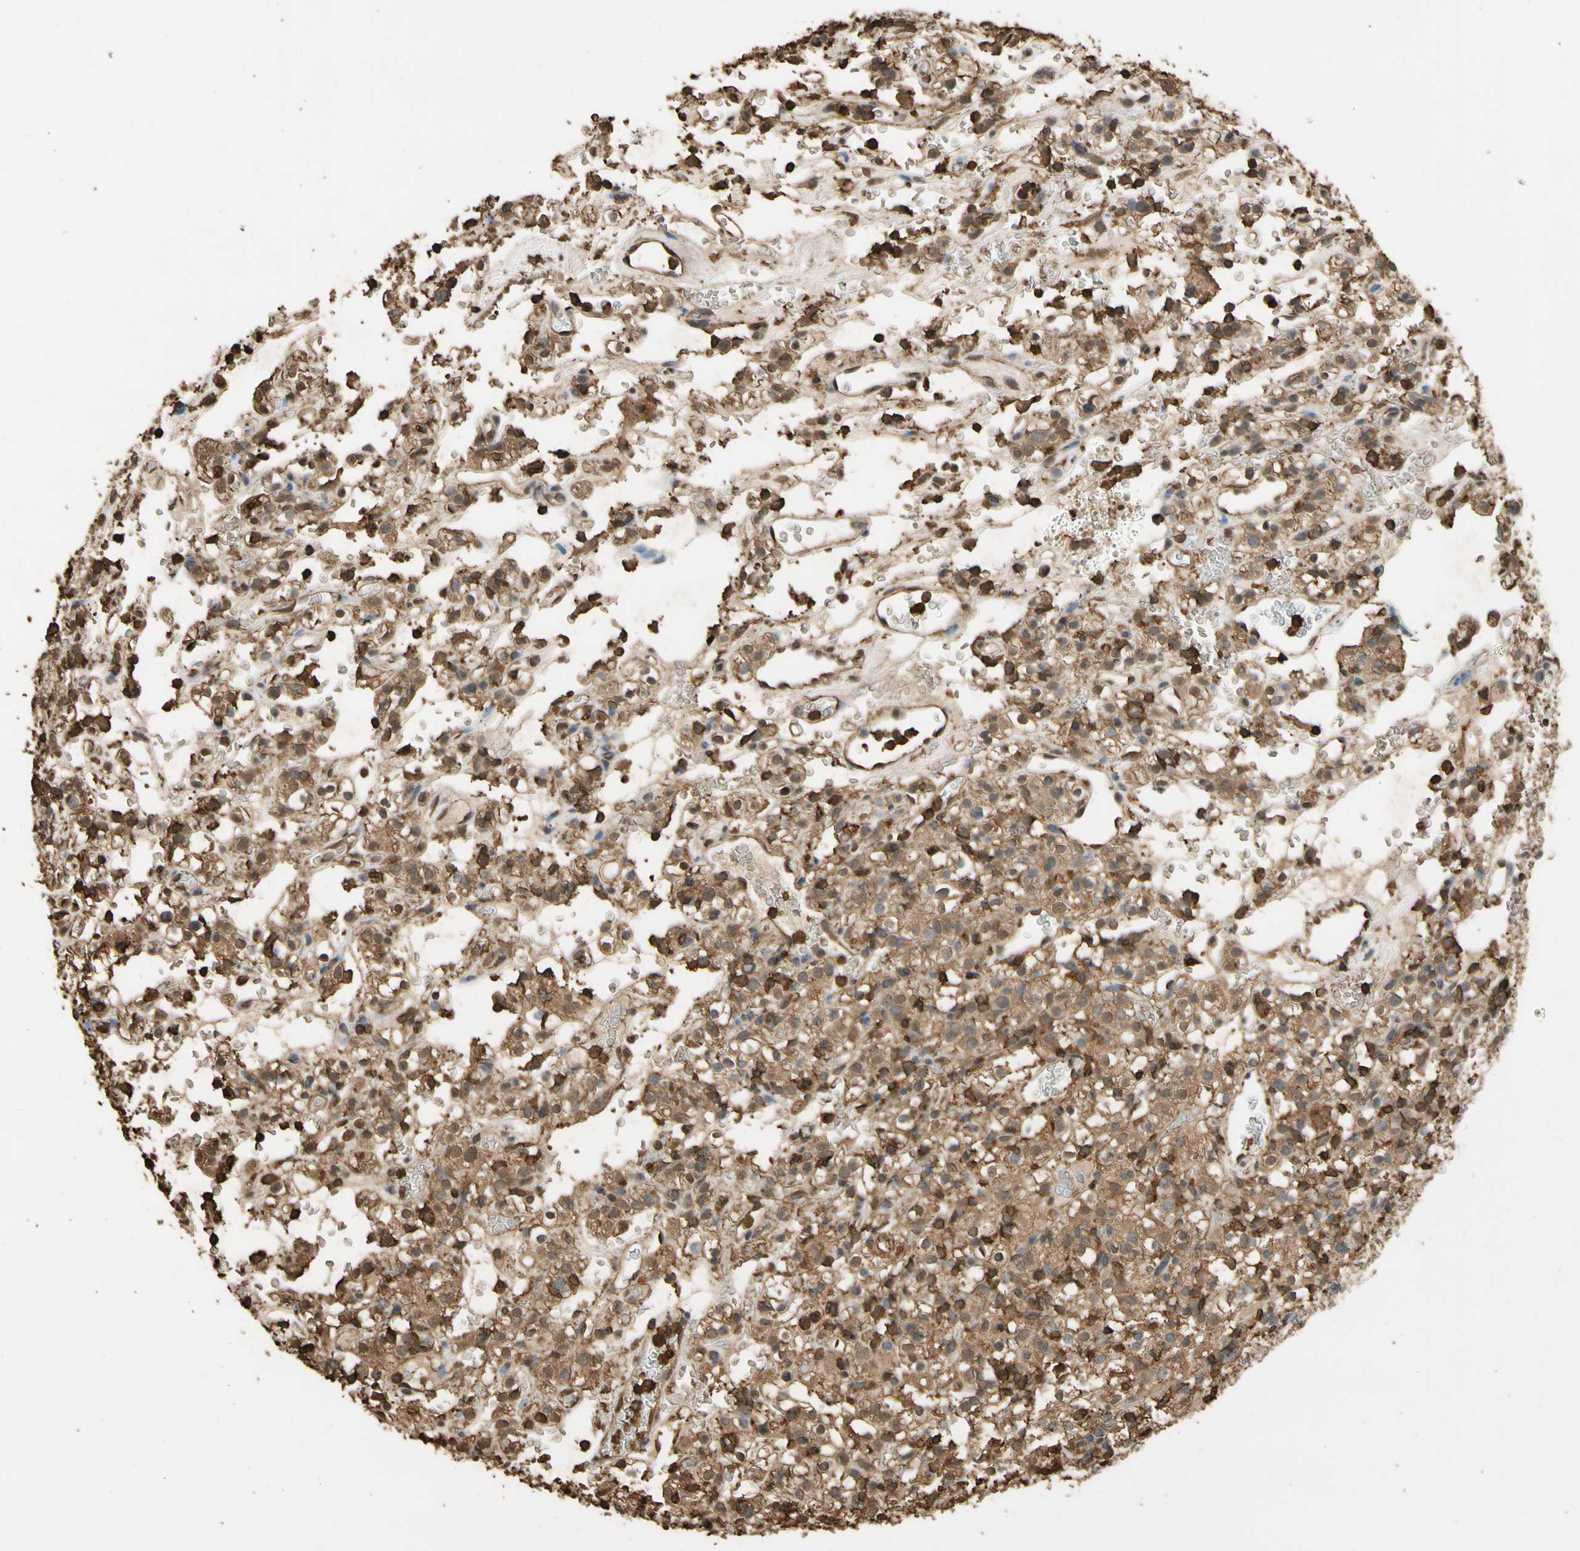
{"staining": {"intensity": "moderate", "quantity": ">75%", "location": "cytoplasmic/membranous"}, "tissue": "renal cancer", "cell_type": "Tumor cells", "image_type": "cancer", "snomed": [{"axis": "morphology", "description": "Normal tissue, NOS"}, {"axis": "morphology", "description": "Adenocarcinoma, NOS"}, {"axis": "topography", "description": "Kidney"}], "caption": "High-power microscopy captured an immunohistochemistry histopathology image of renal cancer, revealing moderate cytoplasmic/membranous staining in about >75% of tumor cells.", "gene": "TNFSF13B", "patient": {"sex": "female", "age": 72}}